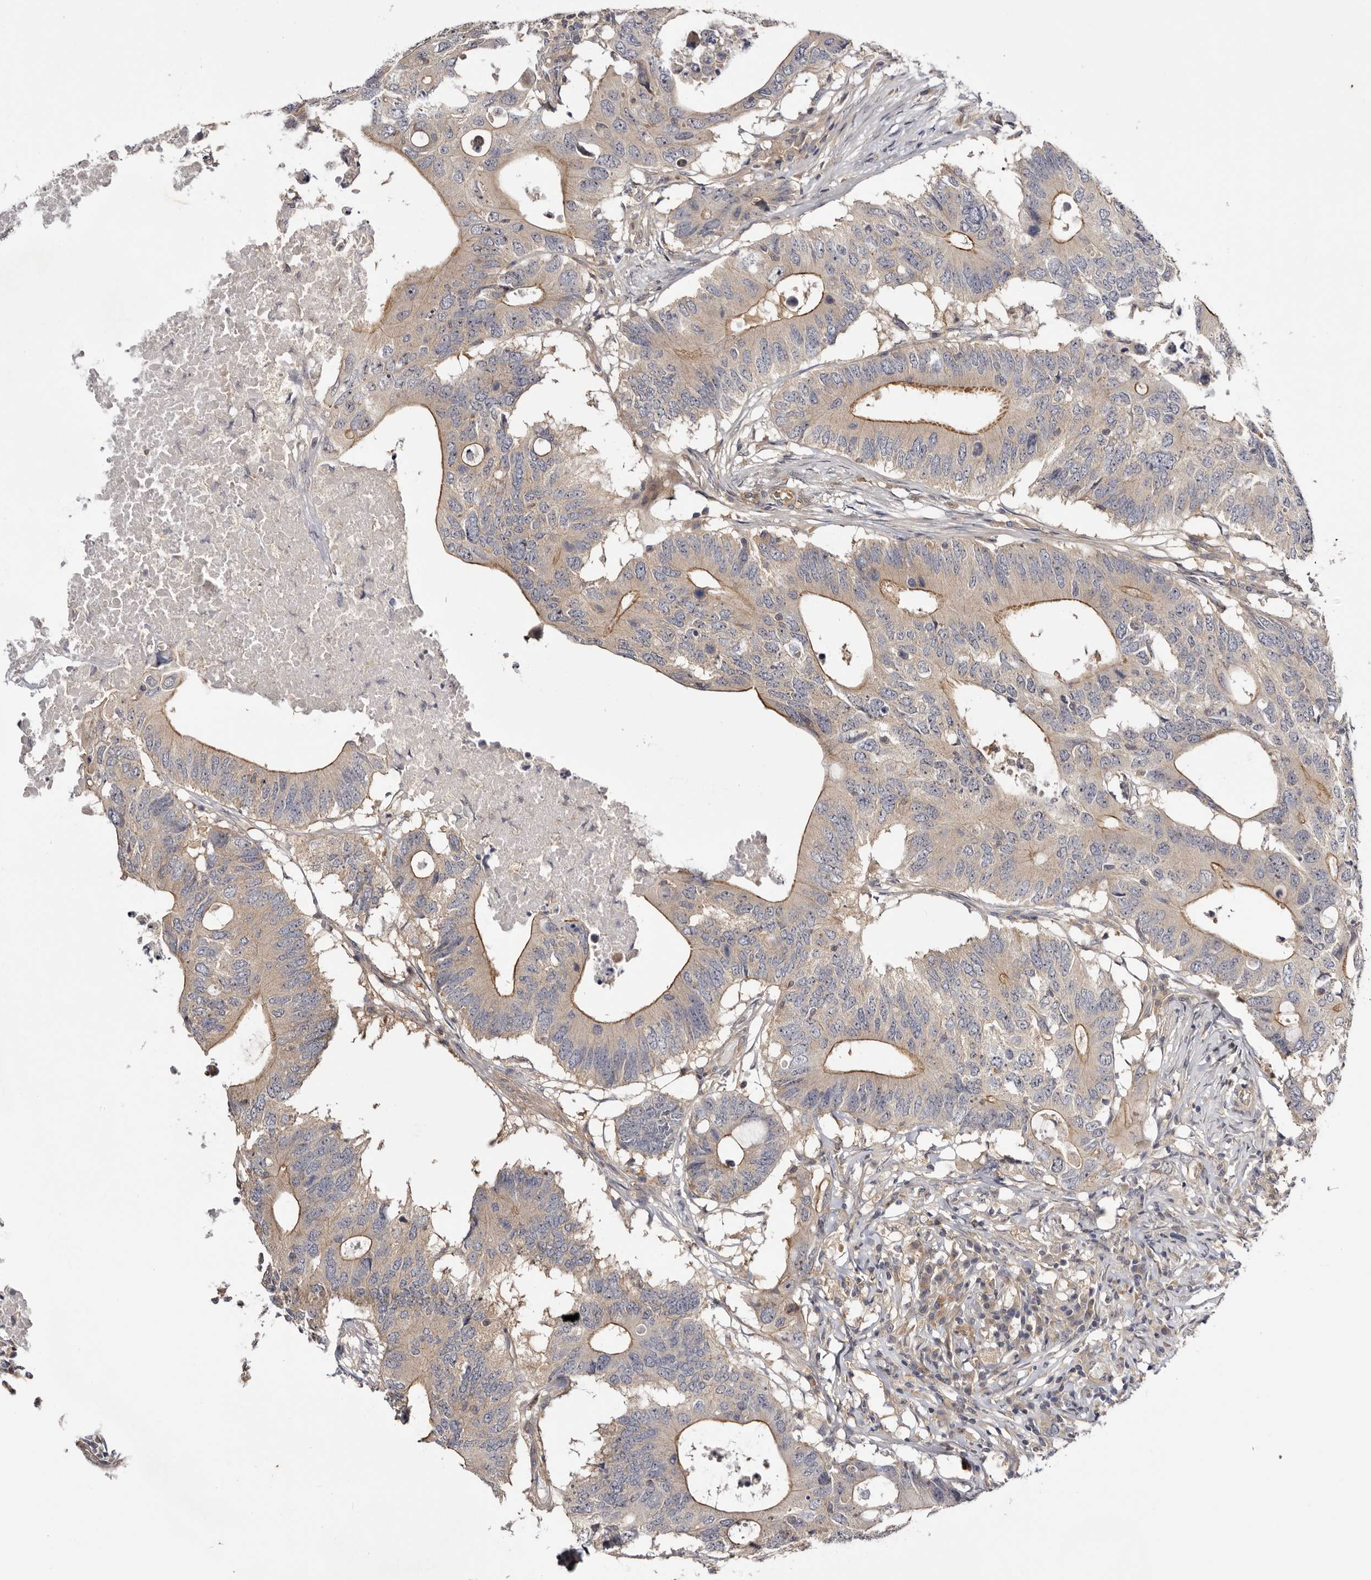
{"staining": {"intensity": "moderate", "quantity": "<25%", "location": "cytoplasmic/membranous"}, "tissue": "colorectal cancer", "cell_type": "Tumor cells", "image_type": "cancer", "snomed": [{"axis": "morphology", "description": "Adenocarcinoma, NOS"}, {"axis": "topography", "description": "Colon"}], "caption": "This histopathology image shows immunohistochemistry staining of adenocarcinoma (colorectal), with low moderate cytoplasmic/membranous expression in about <25% of tumor cells.", "gene": "PANK4", "patient": {"sex": "male", "age": 71}}